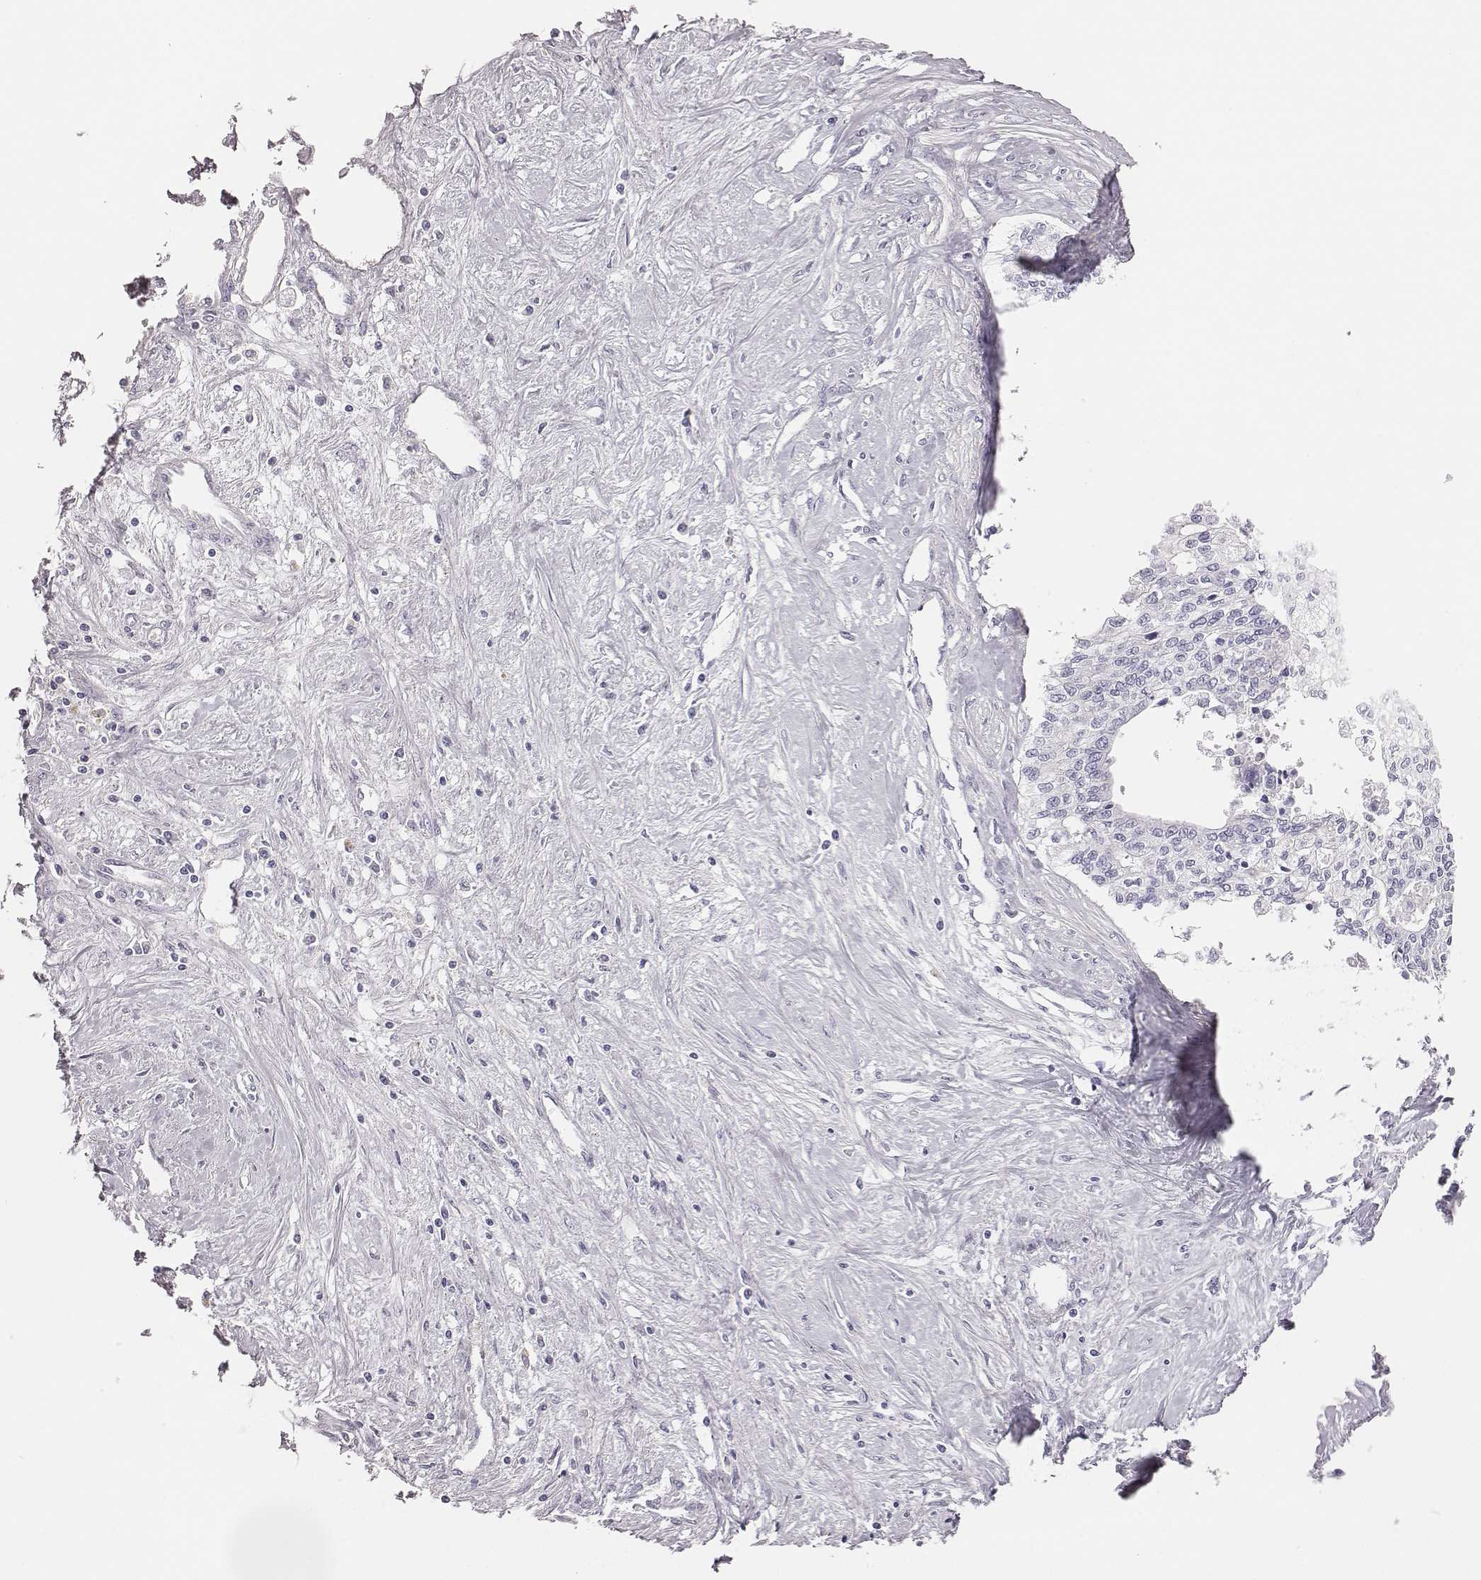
{"staining": {"intensity": "negative", "quantity": "none", "location": "none"}, "tissue": "liver cancer", "cell_type": "Tumor cells", "image_type": "cancer", "snomed": [{"axis": "morphology", "description": "Cholangiocarcinoma"}, {"axis": "topography", "description": "Liver"}], "caption": "A histopathology image of human liver cancer (cholangiocarcinoma) is negative for staining in tumor cells.", "gene": "ADAM7", "patient": {"sex": "female", "age": 61}}